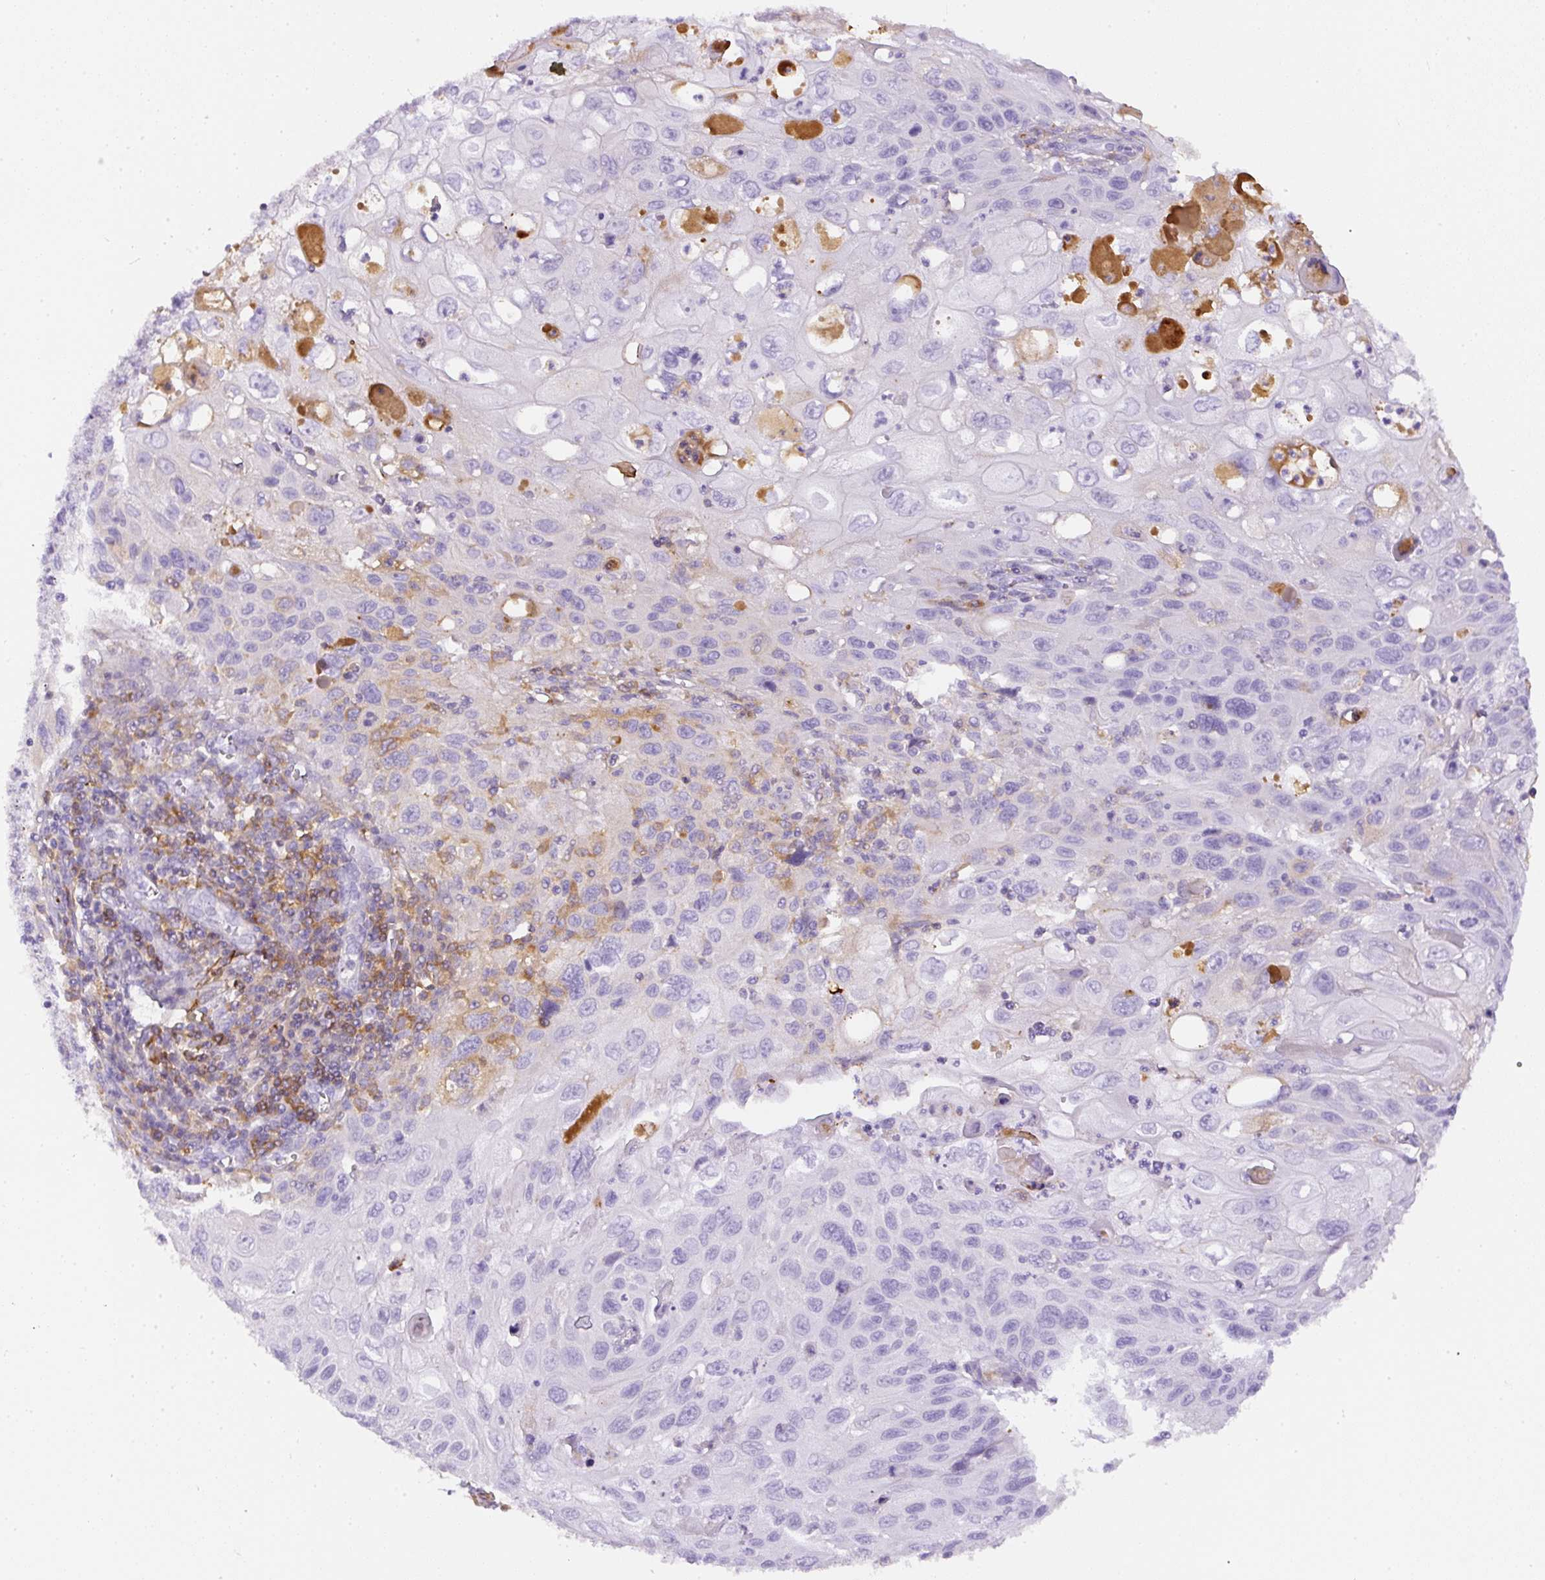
{"staining": {"intensity": "negative", "quantity": "none", "location": "none"}, "tissue": "cervical cancer", "cell_type": "Tumor cells", "image_type": "cancer", "snomed": [{"axis": "morphology", "description": "Squamous cell carcinoma, NOS"}, {"axis": "topography", "description": "Cervix"}], "caption": "A micrograph of human cervical squamous cell carcinoma is negative for staining in tumor cells. The staining was performed using DAB to visualize the protein expression in brown, while the nuclei were stained in blue with hematoxylin (Magnification: 20x).", "gene": "APCS", "patient": {"sex": "female", "age": 70}}